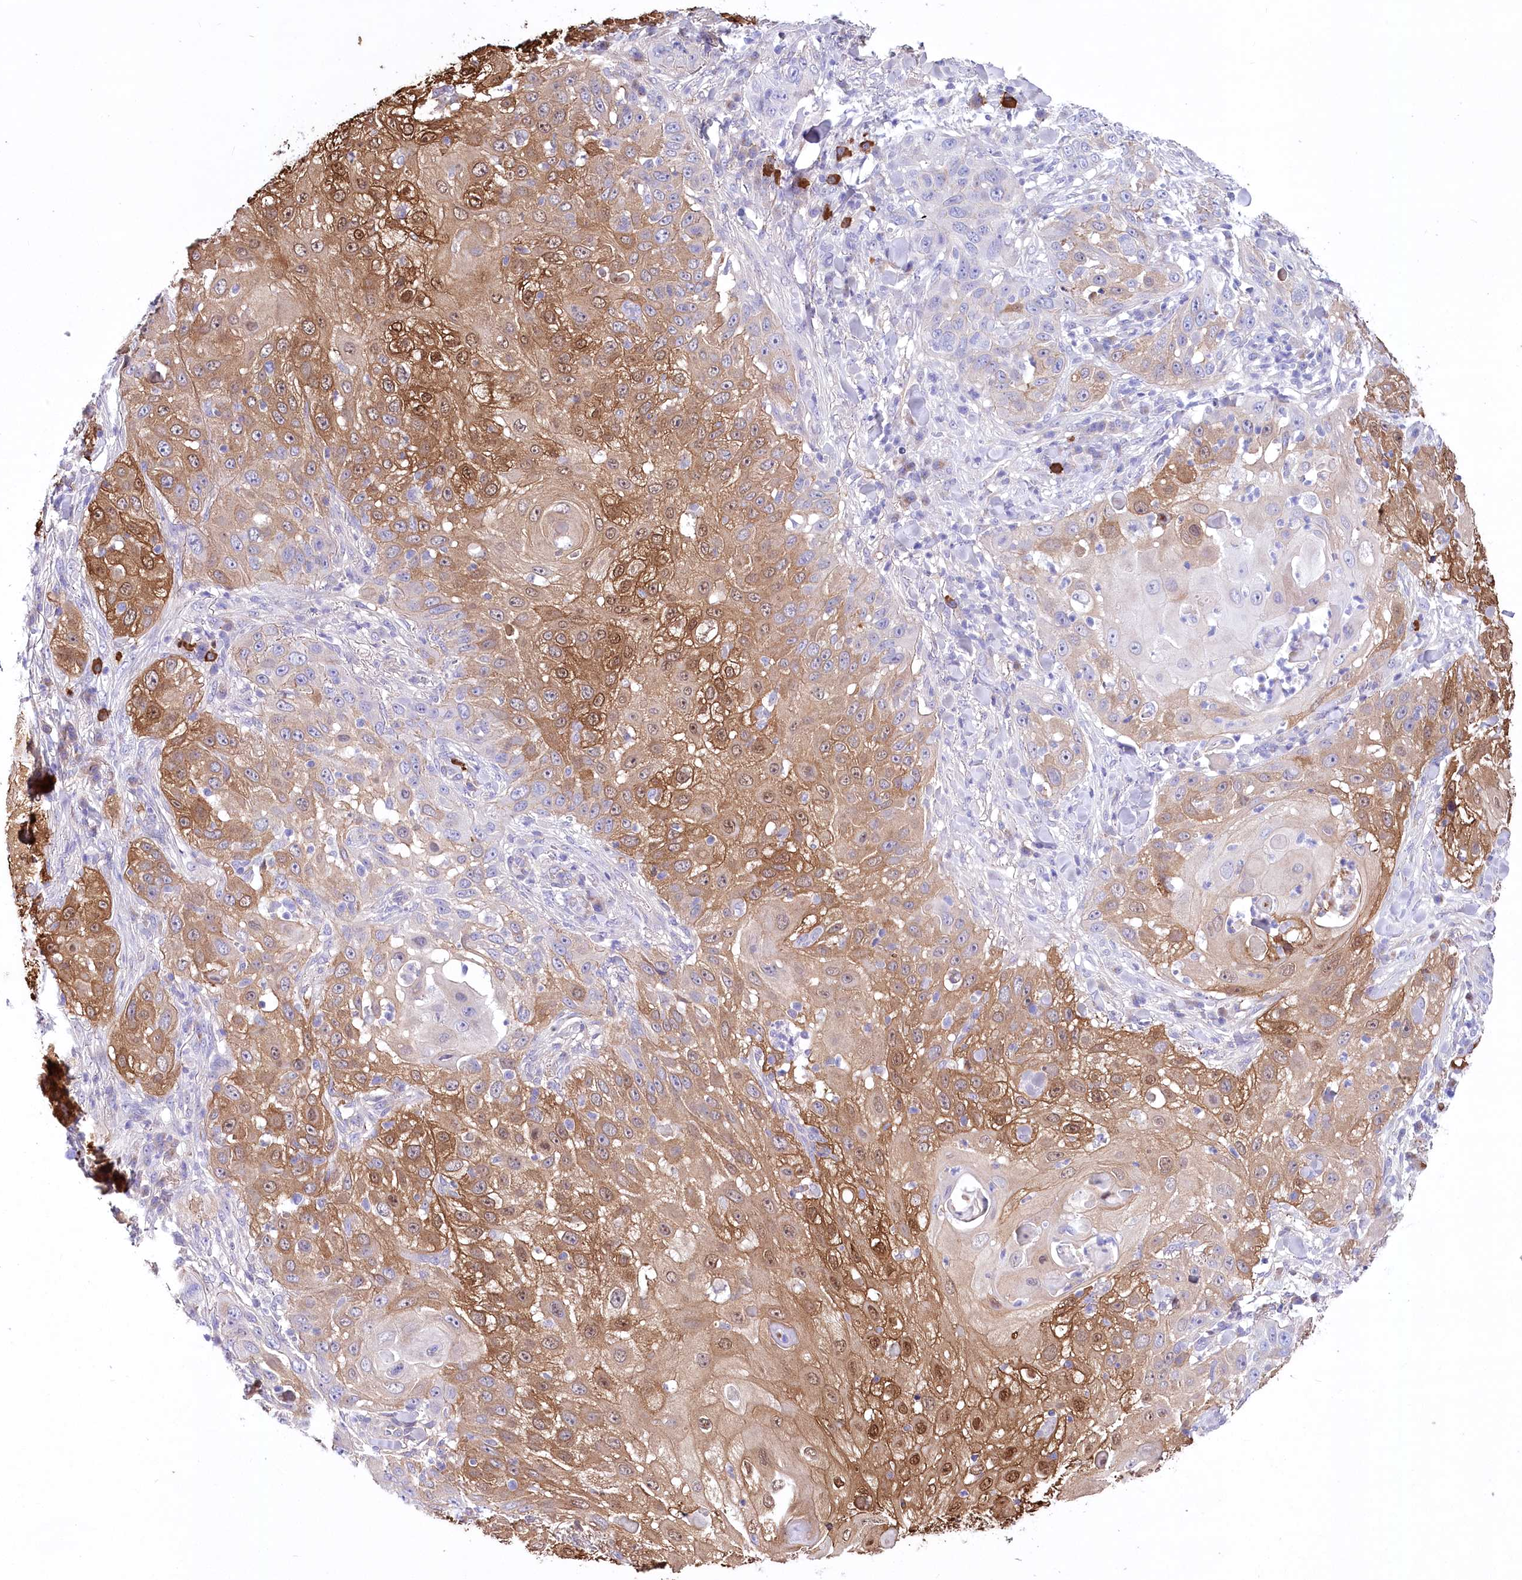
{"staining": {"intensity": "moderate", "quantity": ">75%", "location": "cytoplasmic/membranous,nuclear"}, "tissue": "skin cancer", "cell_type": "Tumor cells", "image_type": "cancer", "snomed": [{"axis": "morphology", "description": "Squamous cell carcinoma, NOS"}, {"axis": "topography", "description": "Skin"}], "caption": "Squamous cell carcinoma (skin) tissue exhibits moderate cytoplasmic/membranous and nuclear staining in about >75% of tumor cells (Brightfield microscopy of DAB IHC at high magnification).", "gene": "CEP164", "patient": {"sex": "female", "age": 44}}